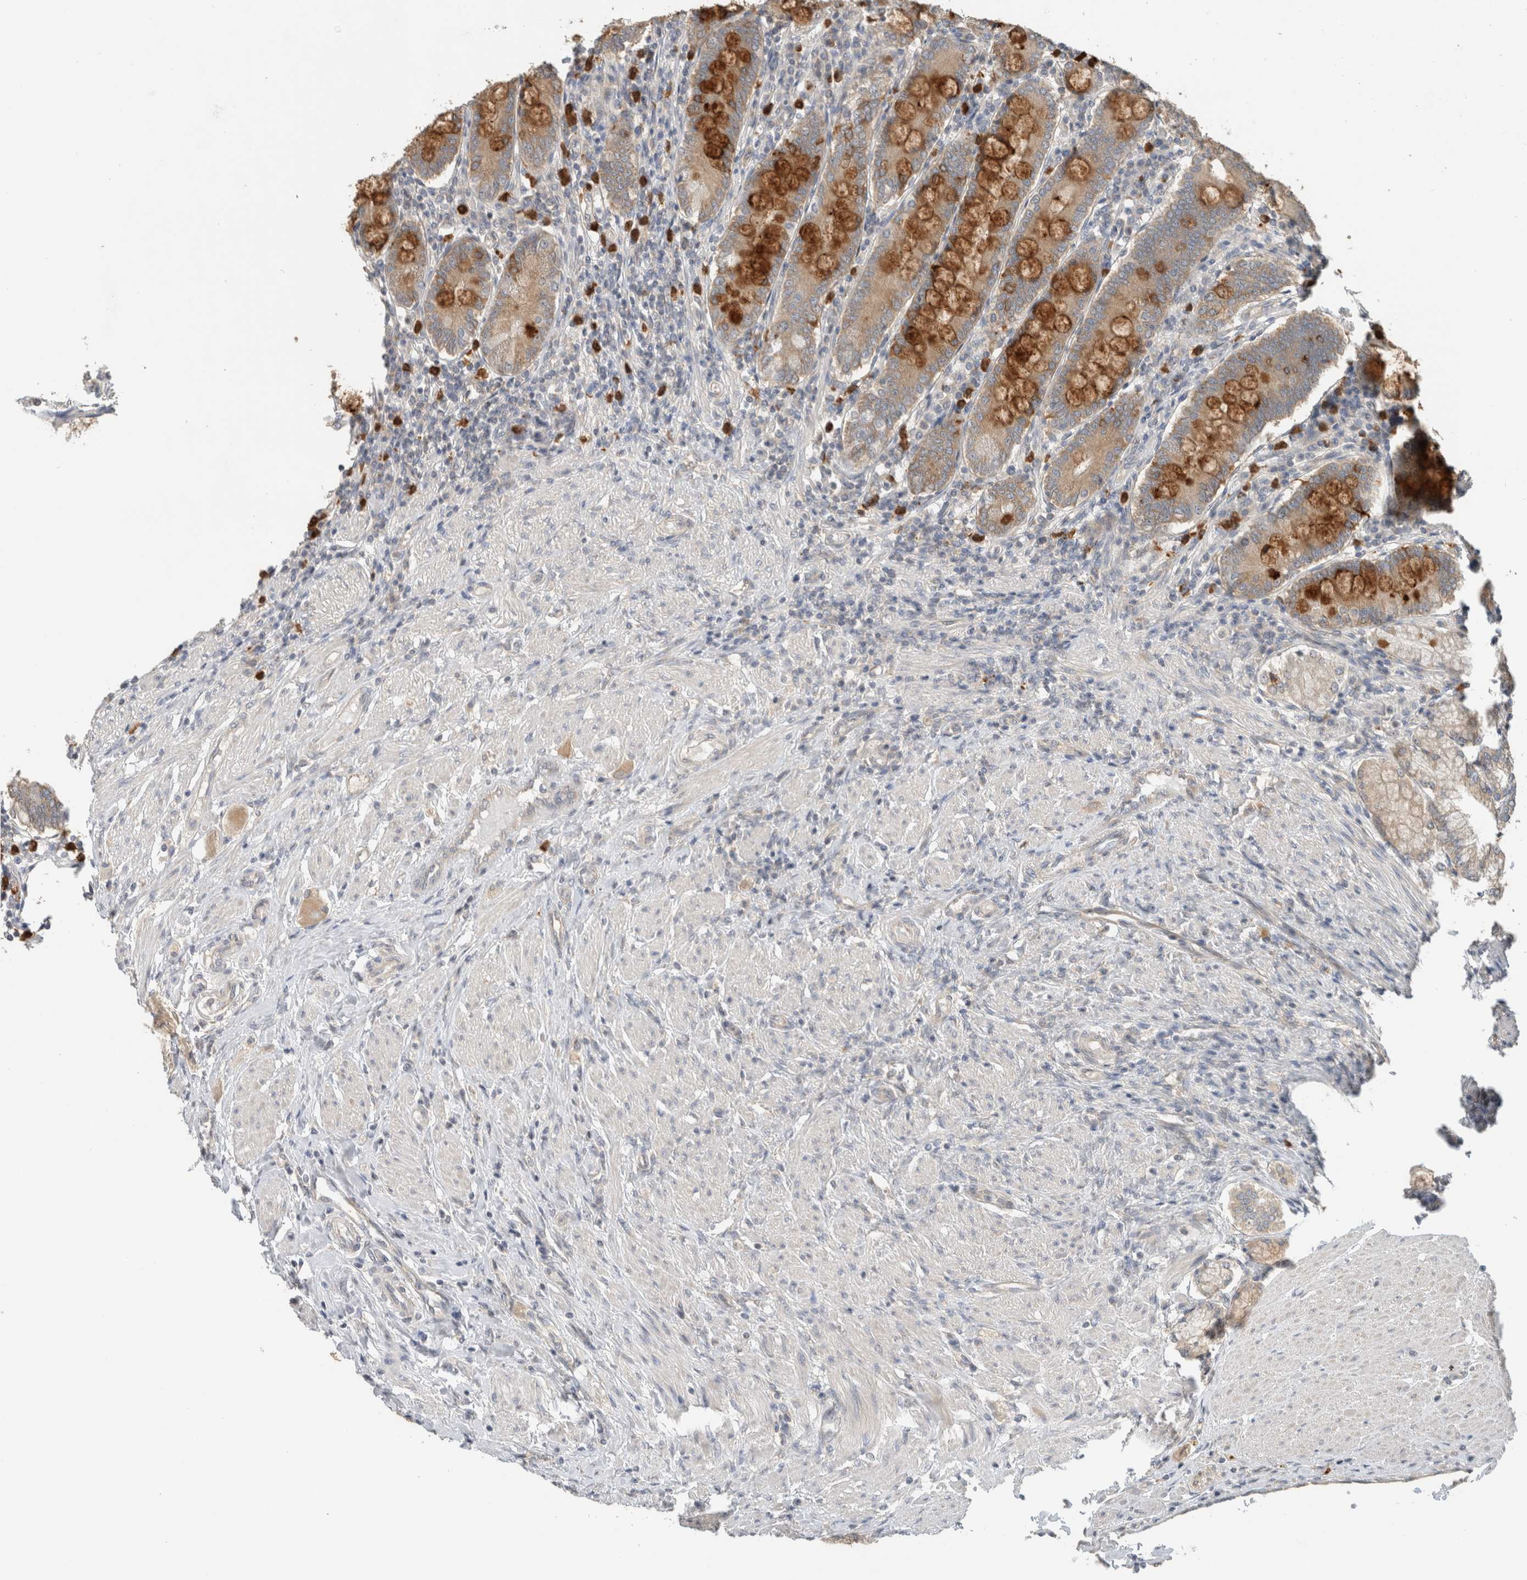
{"staining": {"intensity": "strong", "quantity": ">75%", "location": "cytoplasmic/membranous"}, "tissue": "duodenum", "cell_type": "Glandular cells", "image_type": "normal", "snomed": [{"axis": "morphology", "description": "Normal tissue, NOS"}, {"axis": "morphology", "description": "Adenocarcinoma, NOS"}, {"axis": "topography", "description": "Pancreas"}, {"axis": "topography", "description": "Duodenum"}], "caption": "The image exhibits immunohistochemical staining of benign duodenum. There is strong cytoplasmic/membranous positivity is appreciated in approximately >75% of glandular cells.", "gene": "PUM1", "patient": {"sex": "male", "age": 50}}